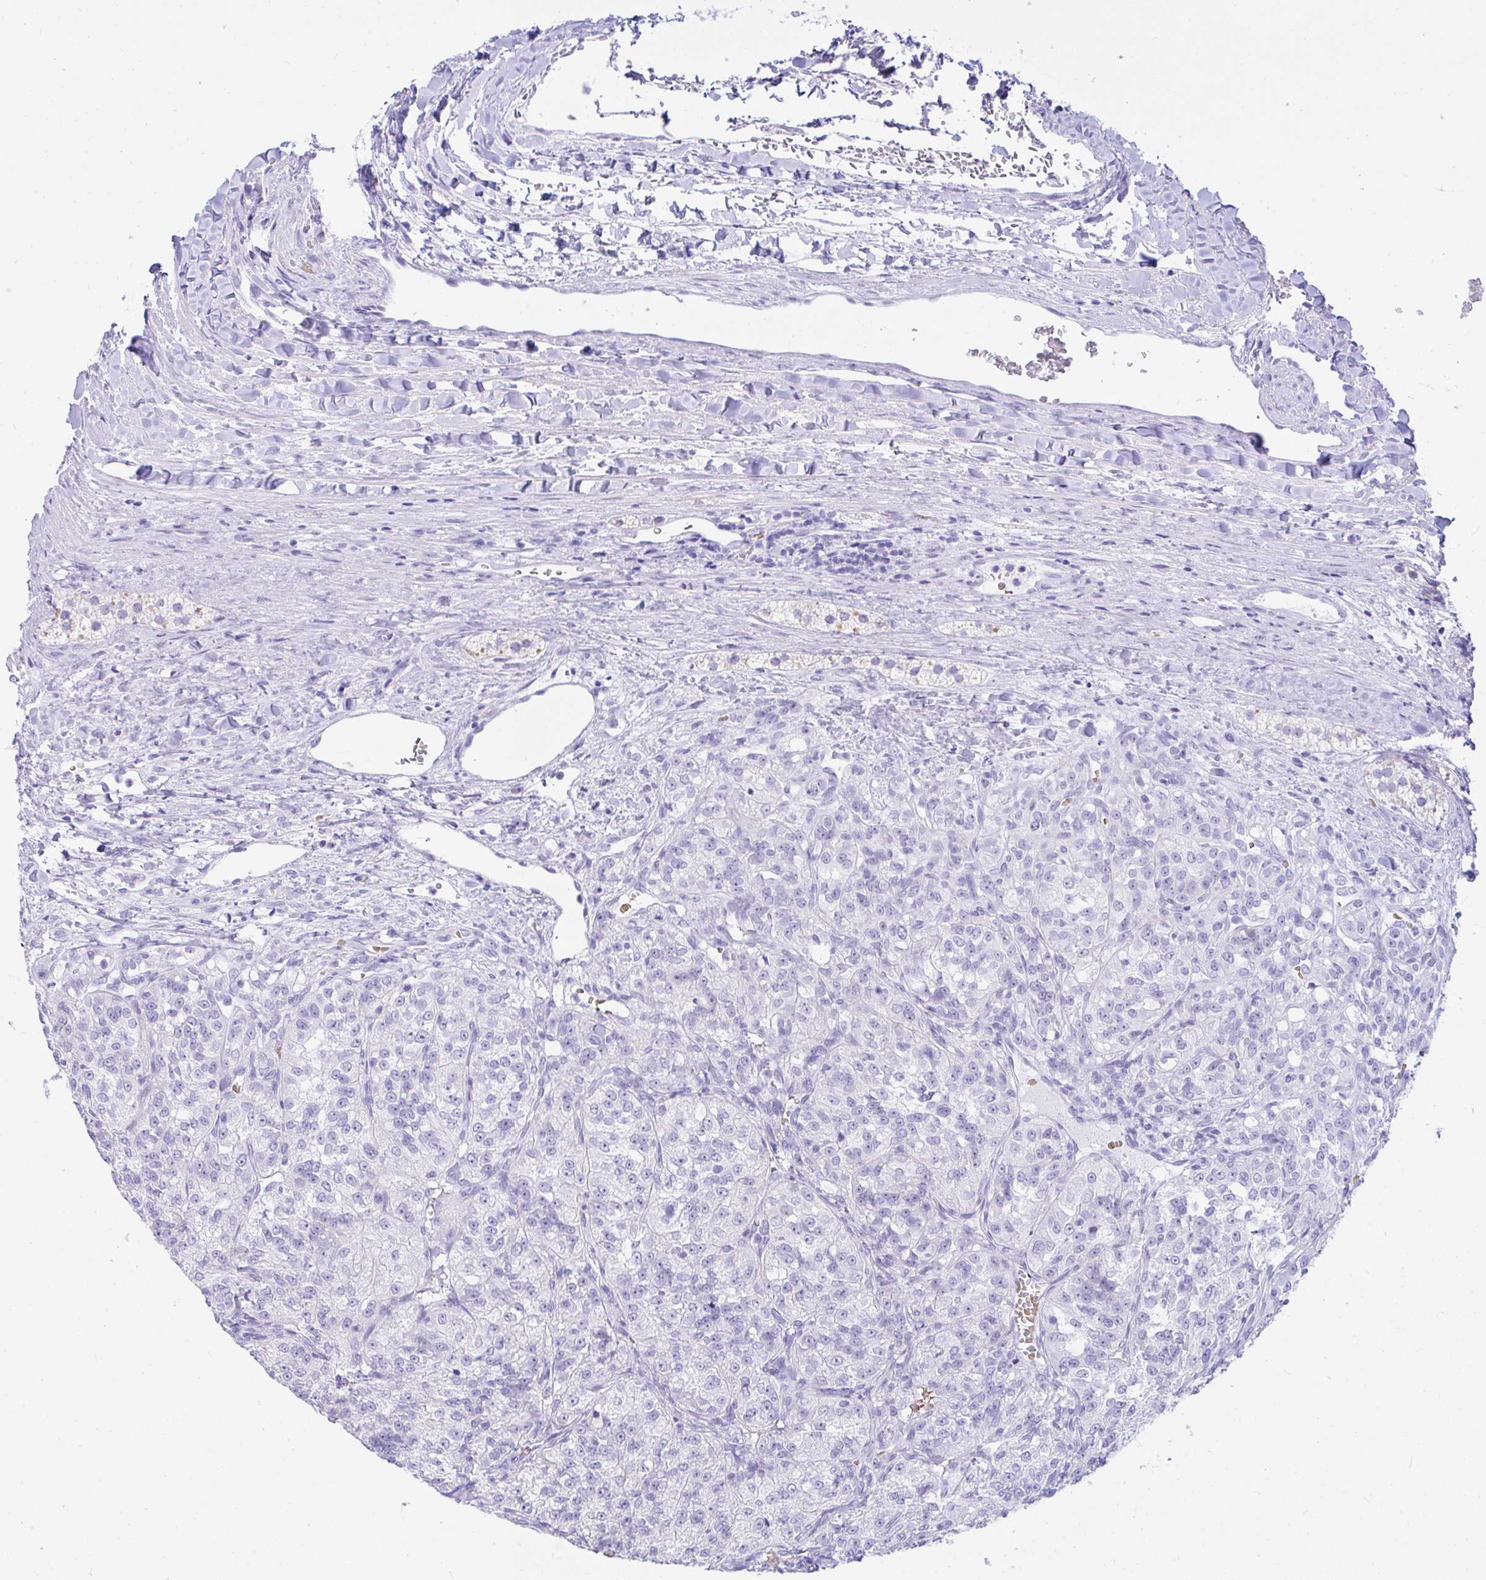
{"staining": {"intensity": "negative", "quantity": "none", "location": "none"}, "tissue": "renal cancer", "cell_type": "Tumor cells", "image_type": "cancer", "snomed": [{"axis": "morphology", "description": "Adenocarcinoma, NOS"}, {"axis": "topography", "description": "Kidney"}], "caption": "Tumor cells show no significant protein expression in renal cancer.", "gene": "SEL1L2", "patient": {"sex": "female", "age": 63}}